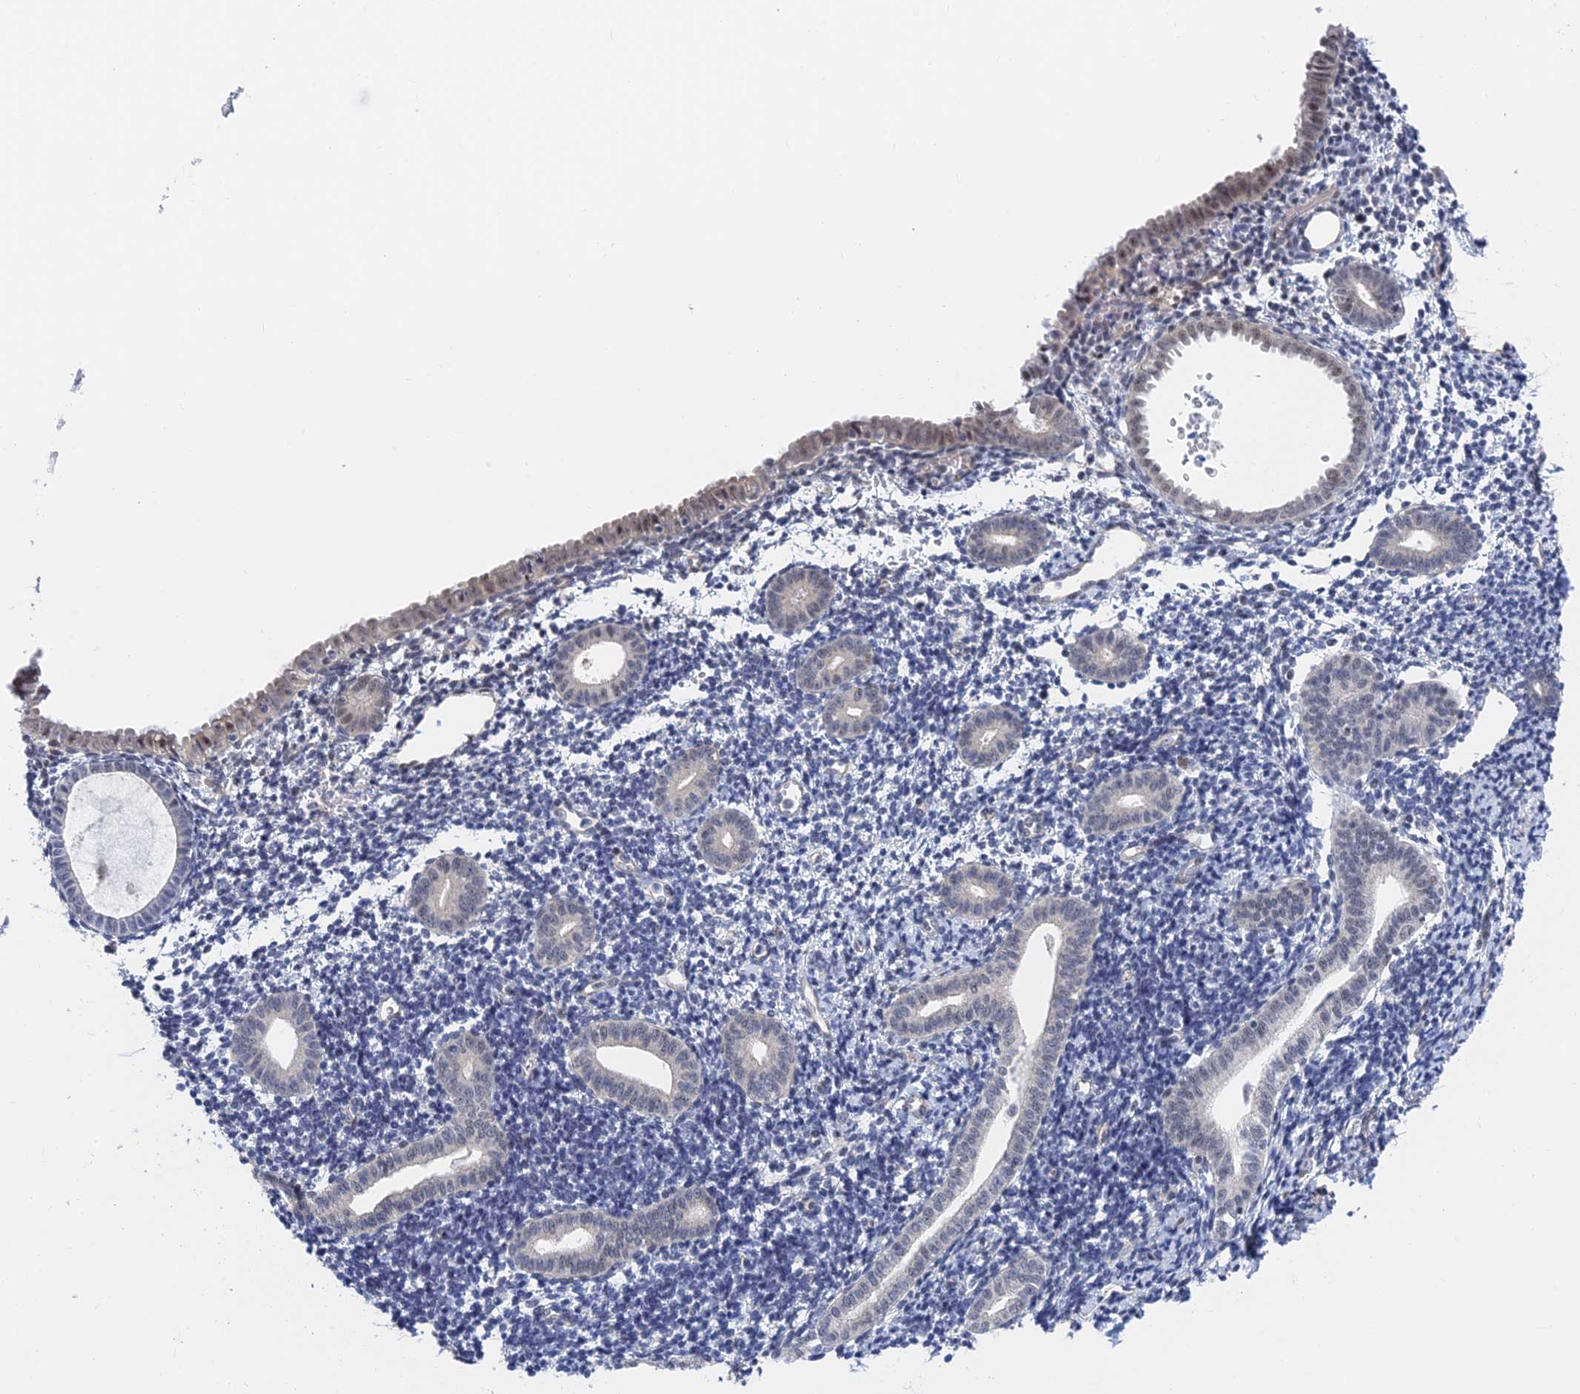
{"staining": {"intensity": "weak", "quantity": "<25%", "location": "nuclear"}, "tissue": "endometrium", "cell_type": "Cells in endometrial stroma", "image_type": "normal", "snomed": [{"axis": "morphology", "description": "Normal tissue, NOS"}, {"axis": "topography", "description": "Endometrium"}], "caption": "Cells in endometrial stroma show no significant protein positivity in unremarkable endometrium. (Brightfield microscopy of DAB IHC at high magnification).", "gene": "CFAP92", "patient": {"sex": "female", "age": 56}}